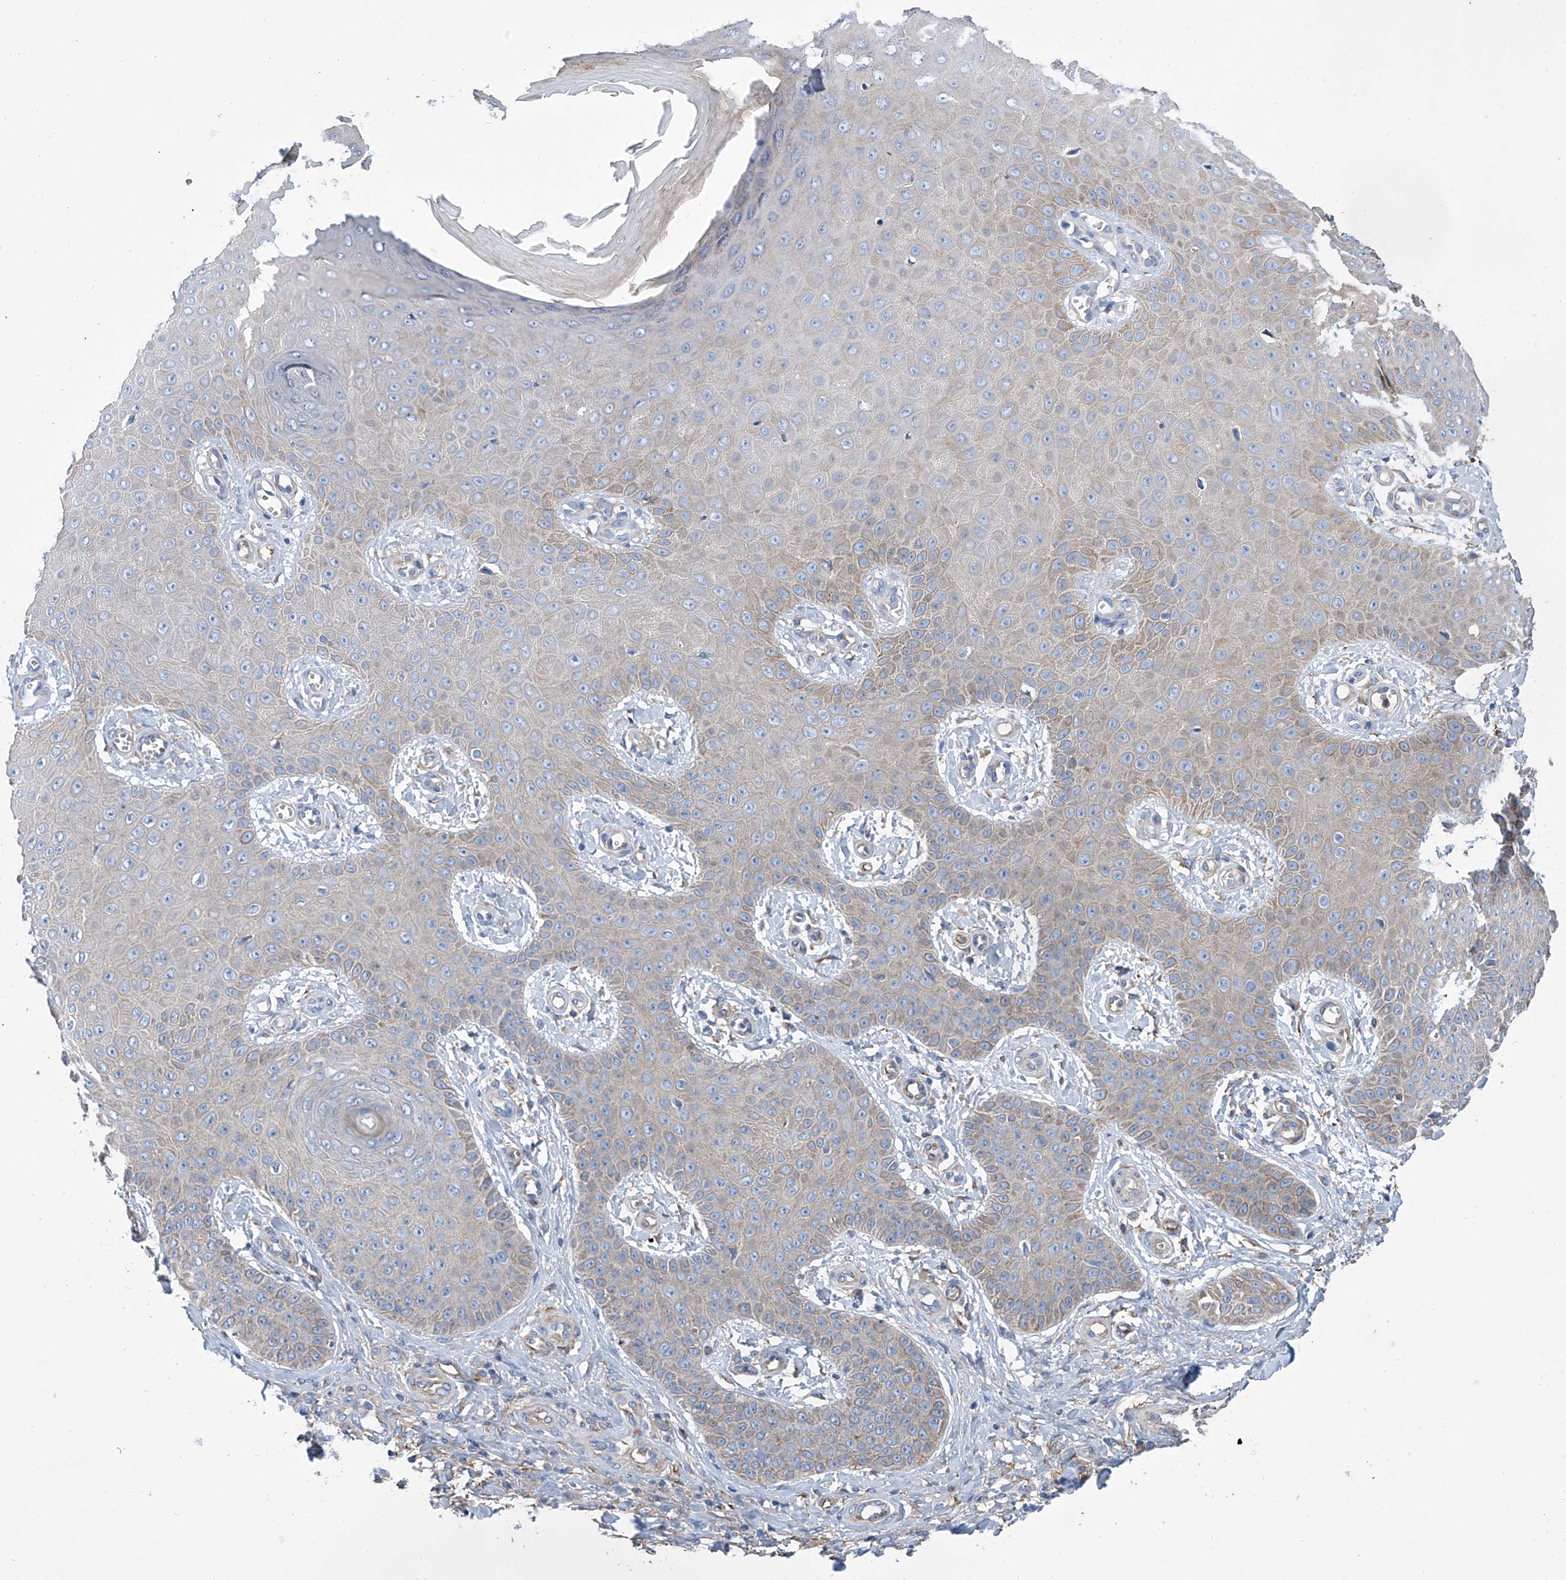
{"staining": {"intensity": "weak", "quantity": "<25%", "location": "cytoplasmic/membranous"}, "tissue": "skin cancer", "cell_type": "Tumor cells", "image_type": "cancer", "snomed": [{"axis": "morphology", "description": "Squamous cell carcinoma, NOS"}, {"axis": "topography", "description": "Skin"}], "caption": "DAB (3,3'-diaminobenzidine) immunohistochemical staining of skin cancer demonstrates no significant expression in tumor cells.", "gene": "GPT", "patient": {"sex": "male", "age": 74}}